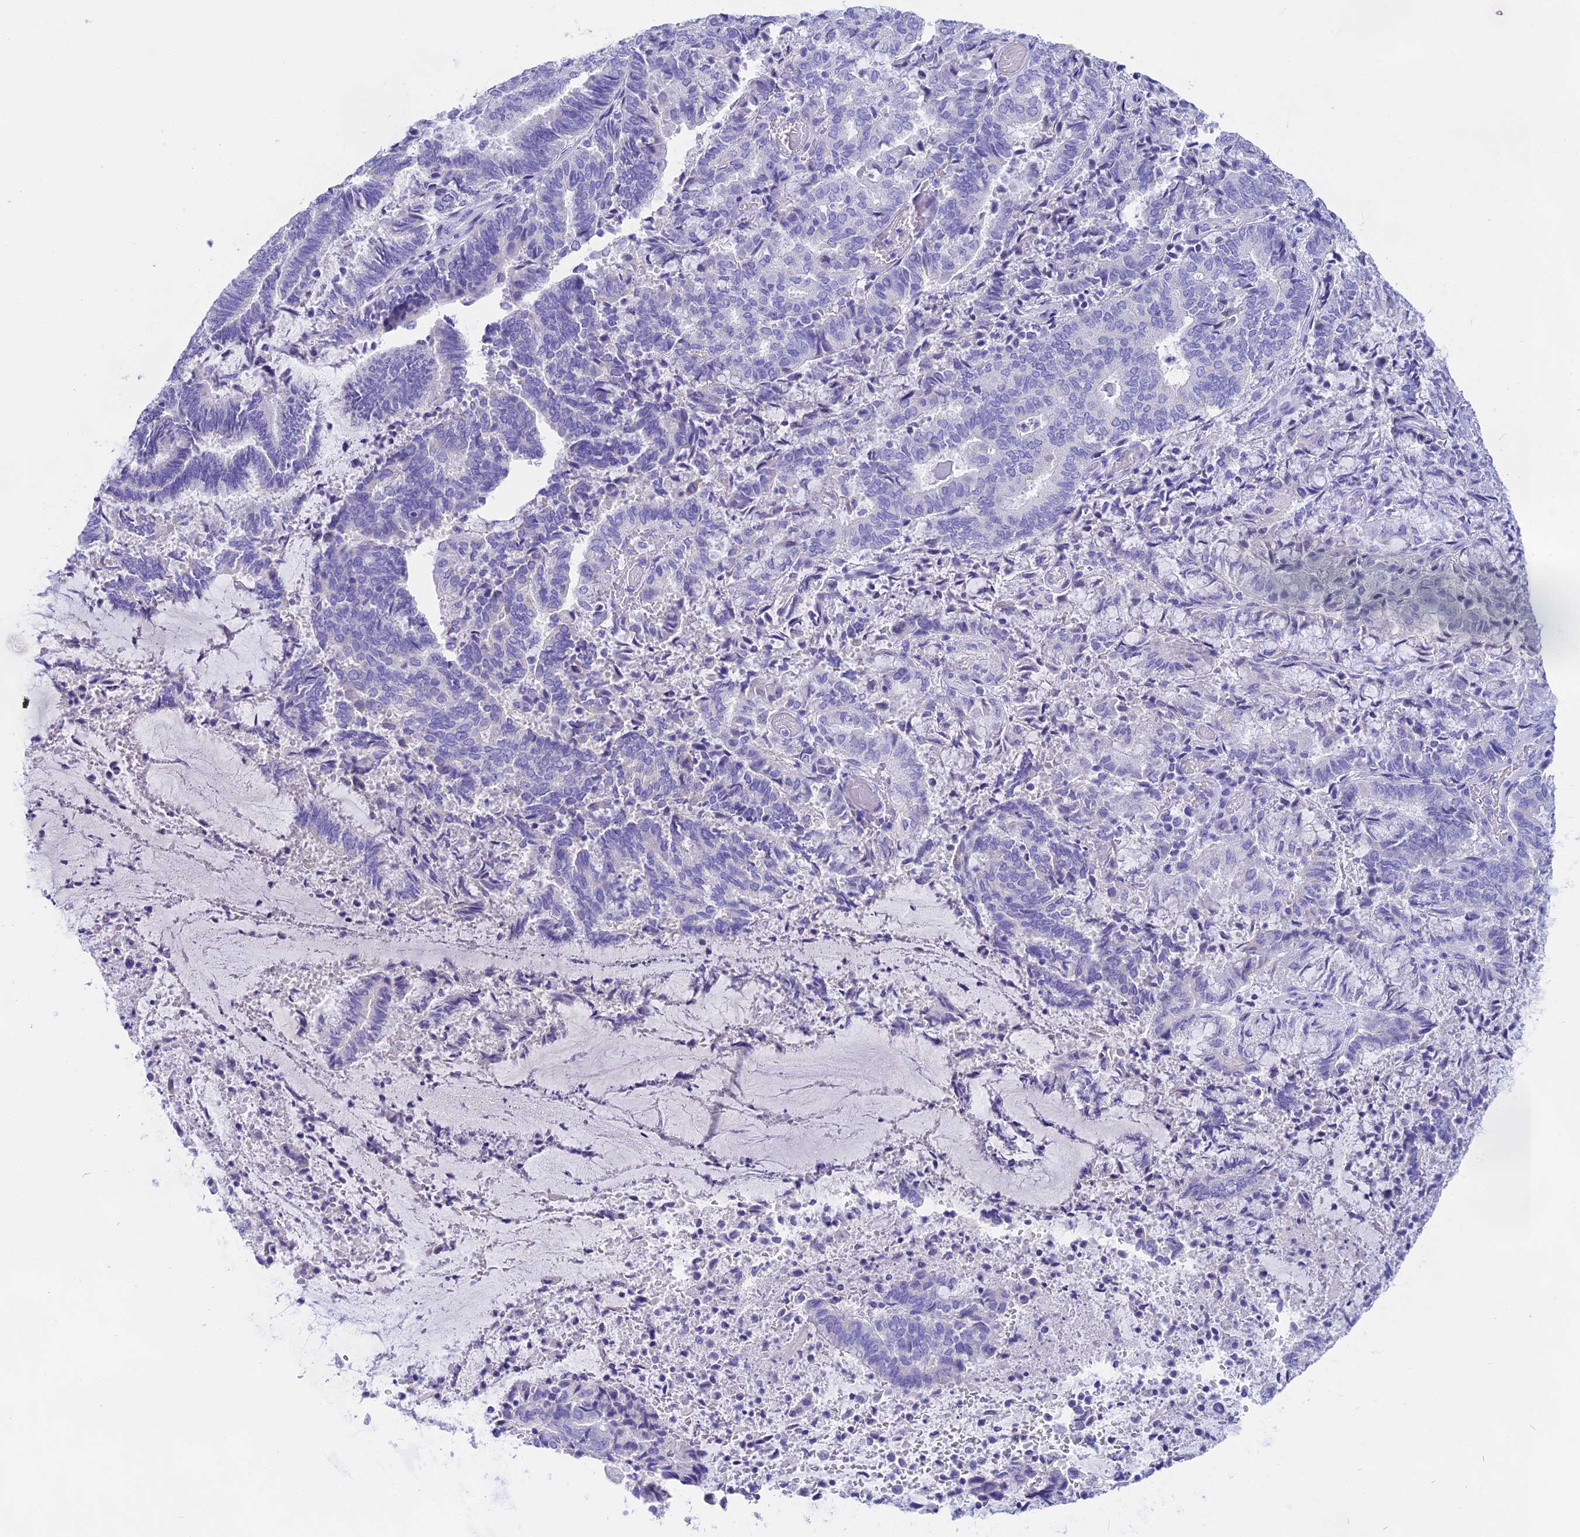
{"staining": {"intensity": "negative", "quantity": "none", "location": "none"}, "tissue": "endometrial cancer", "cell_type": "Tumor cells", "image_type": "cancer", "snomed": [{"axis": "morphology", "description": "Adenocarcinoma, NOS"}, {"axis": "topography", "description": "Endometrium"}], "caption": "Immunohistochemistry (IHC) histopathology image of neoplastic tissue: endometrial adenocarcinoma stained with DAB displays no significant protein positivity in tumor cells. (Stains: DAB (3,3'-diaminobenzidine) immunohistochemistry with hematoxylin counter stain, Microscopy: brightfield microscopy at high magnification).", "gene": "ISCA1", "patient": {"sex": "female", "age": 80}}